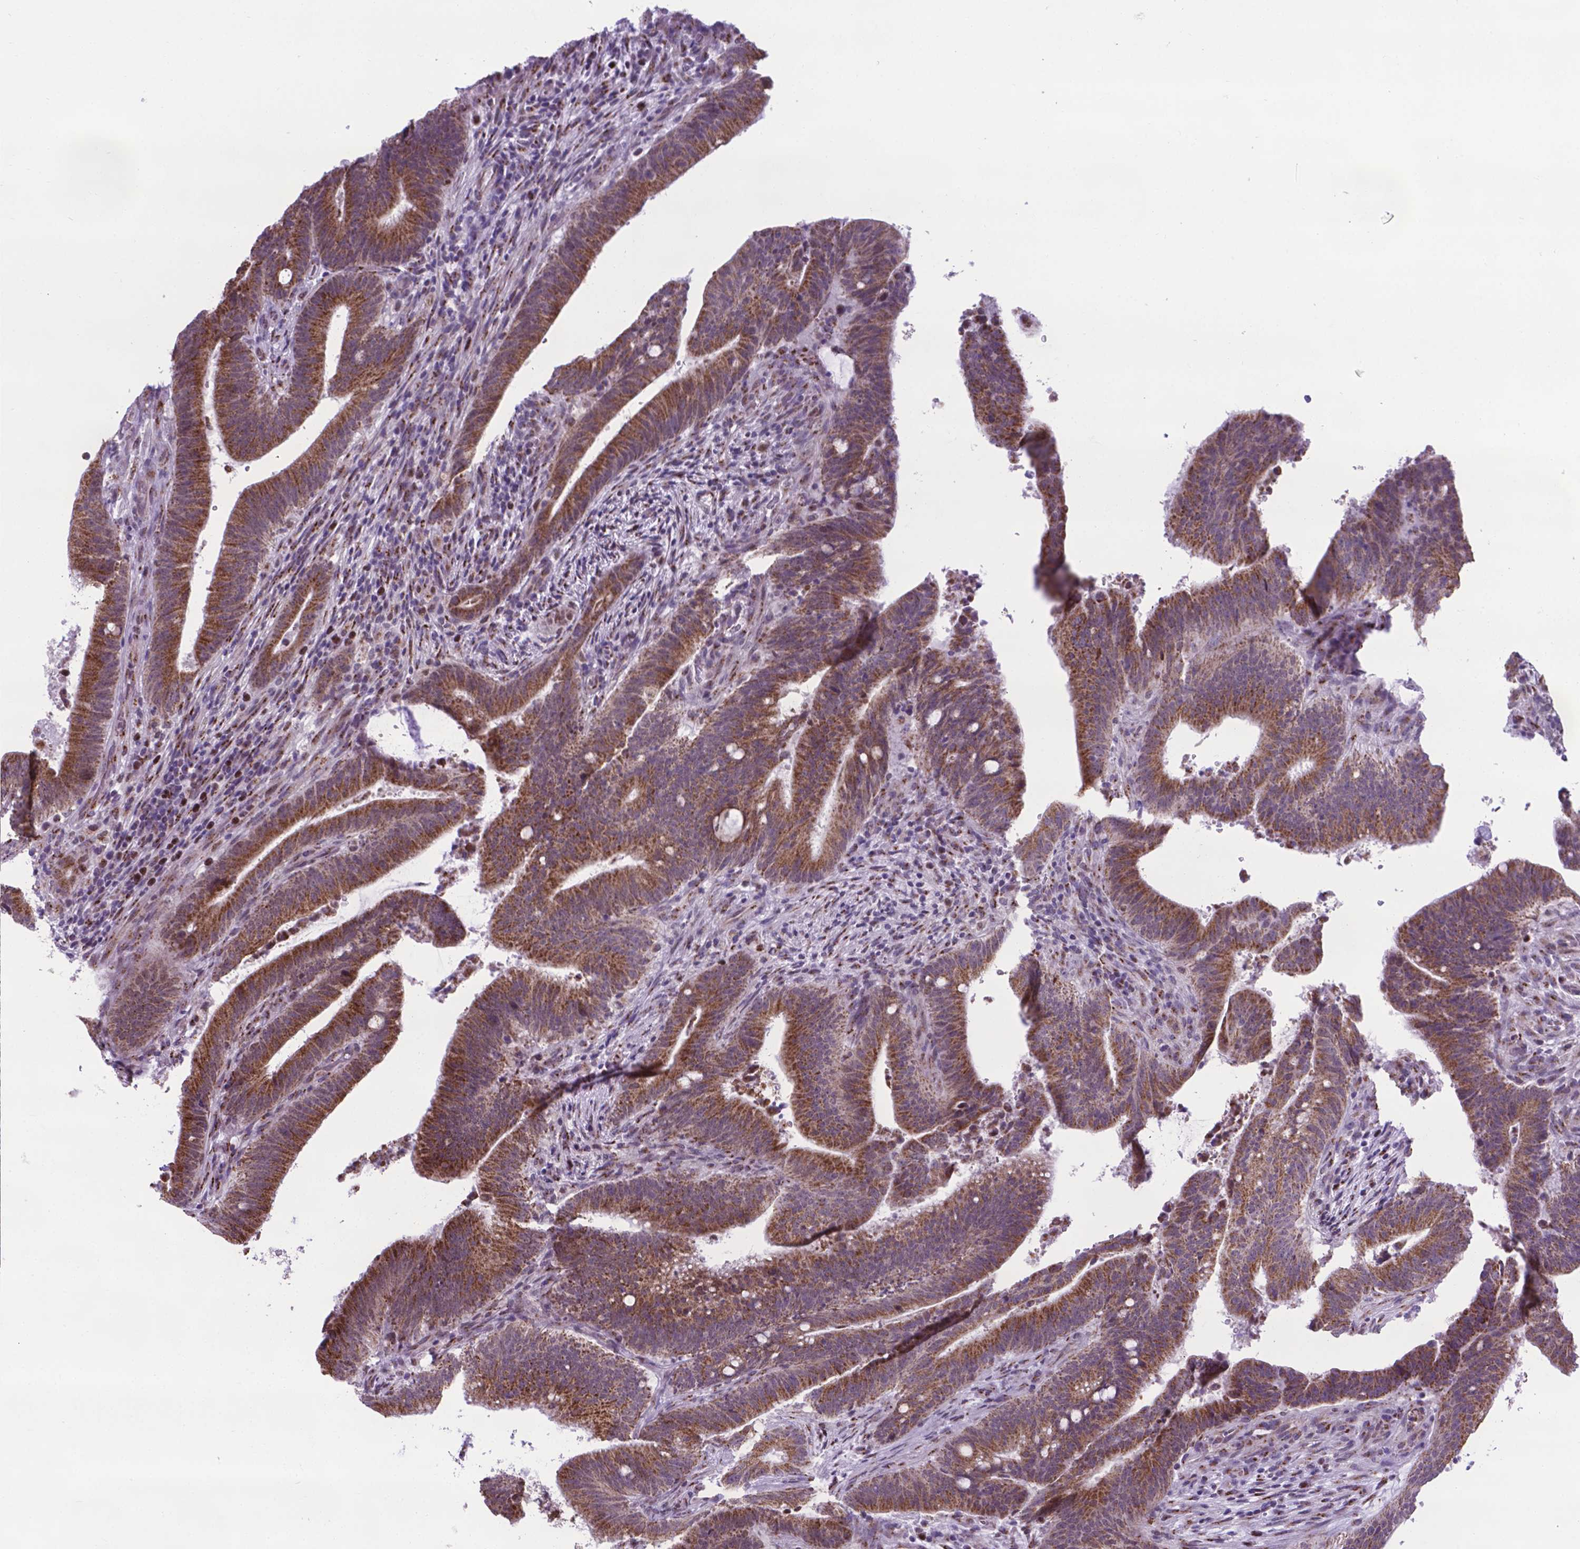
{"staining": {"intensity": "moderate", "quantity": ">75%", "location": "cytoplasmic/membranous"}, "tissue": "colorectal cancer", "cell_type": "Tumor cells", "image_type": "cancer", "snomed": [{"axis": "morphology", "description": "Adenocarcinoma, NOS"}, {"axis": "topography", "description": "Colon"}], "caption": "The micrograph demonstrates staining of colorectal cancer, revealing moderate cytoplasmic/membranous protein staining (brown color) within tumor cells. Using DAB (3,3'-diaminobenzidine) (brown) and hematoxylin (blue) stains, captured at high magnification using brightfield microscopy.", "gene": "MRPL10", "patient": {"sex": "female", "age": 43}}